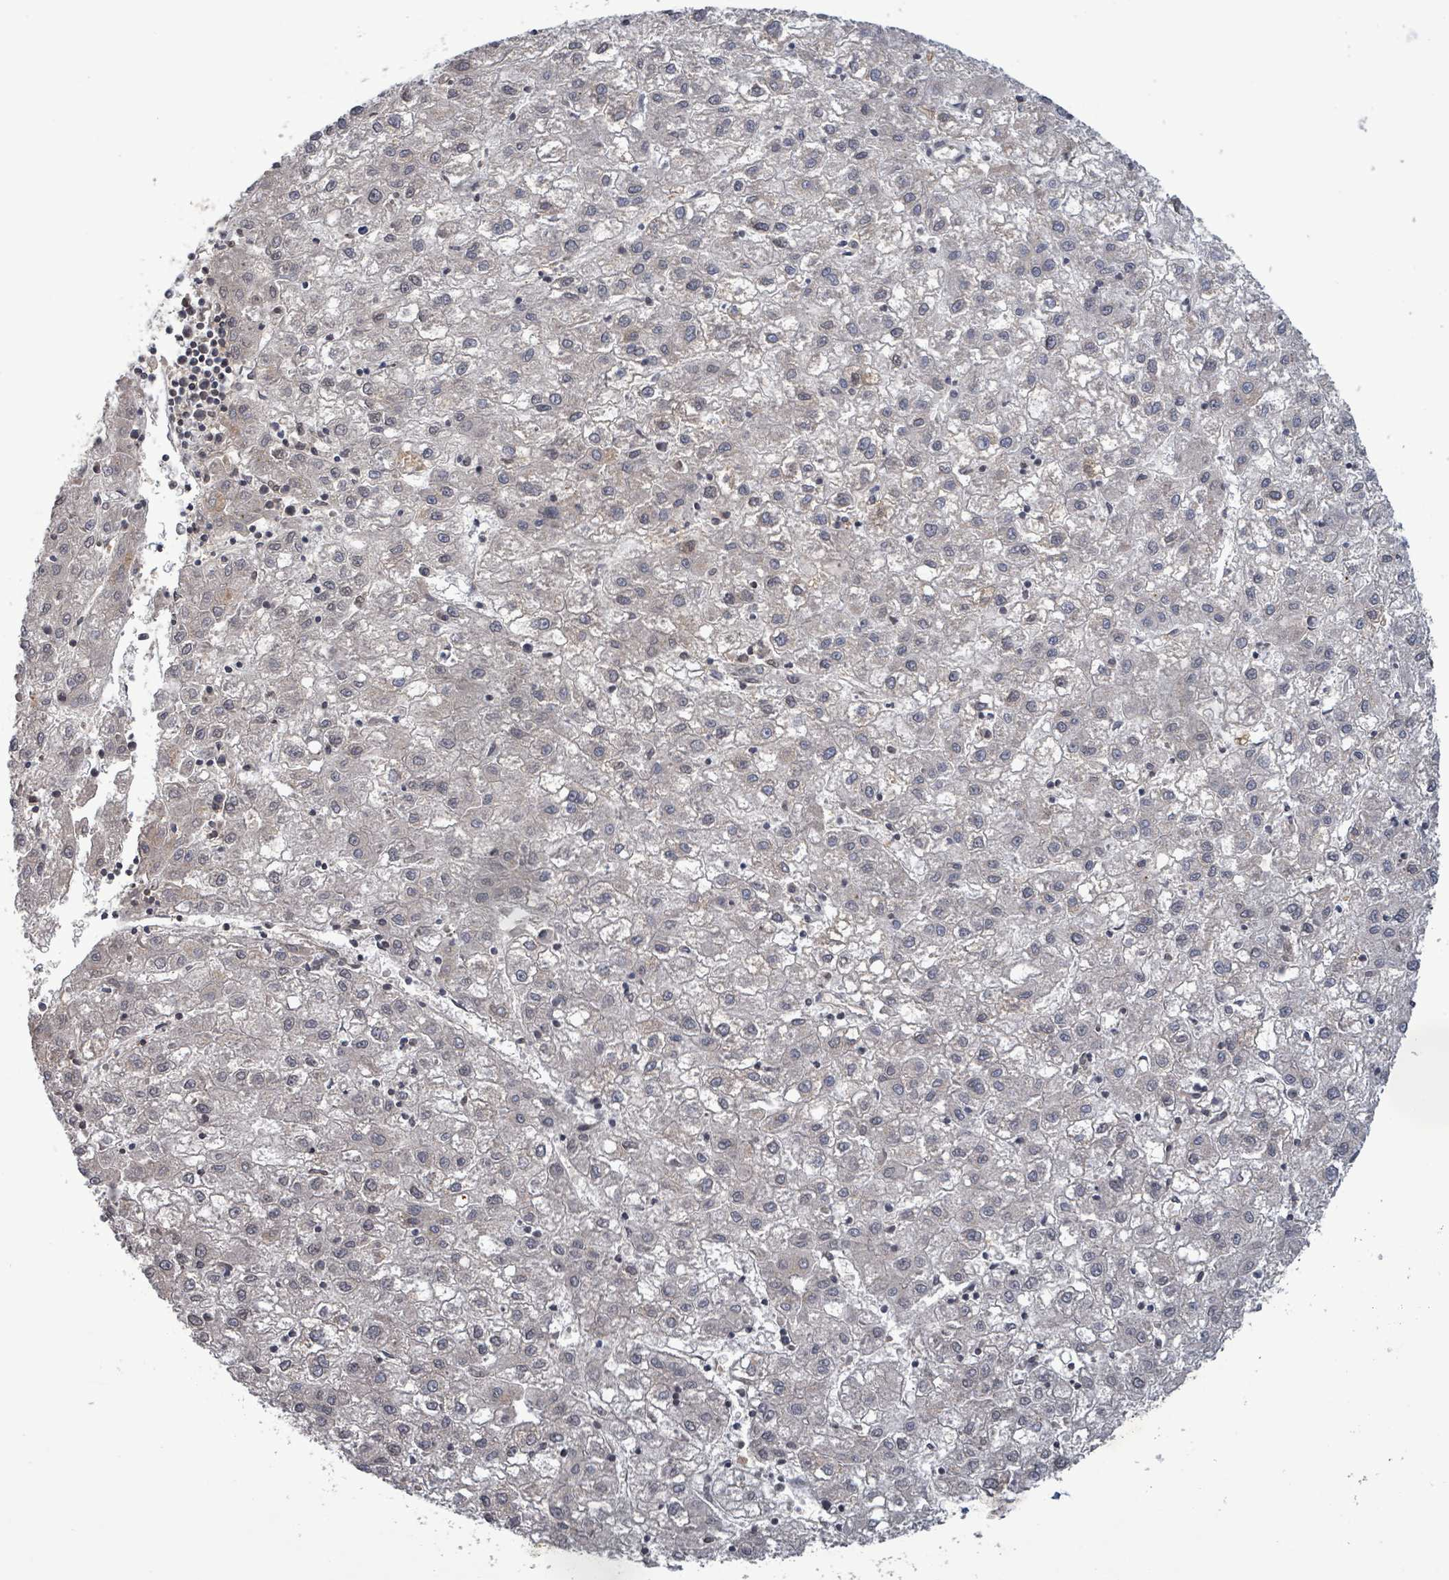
{"staining": {"intensity": "negative", "quantity": "none", "location": "none"}, "tissue": "liver cancer", "cell_type": "Tumor cells", "image_type": "cancer", "snomed": [{"axis": "morphology", "description": "Carcinoma, Hepatocellular, NOS"}, {"axis": "topography", "description": "Liver"}], "caption": "This micrograph is of liver hepatocellular carcinoma stained with immunohistochemistry (IHC) to label a protein in brown with the nuclei are counter-stained blue. There is no positivity in tumor cells. The staining was performed using DAB to visualize the protein expression in brown, while the nuclei were stained in blue with hematoxylin (Magnification: 20x).", "gene": "GRM8", "patient": {"sex": "male", "age": 72}}